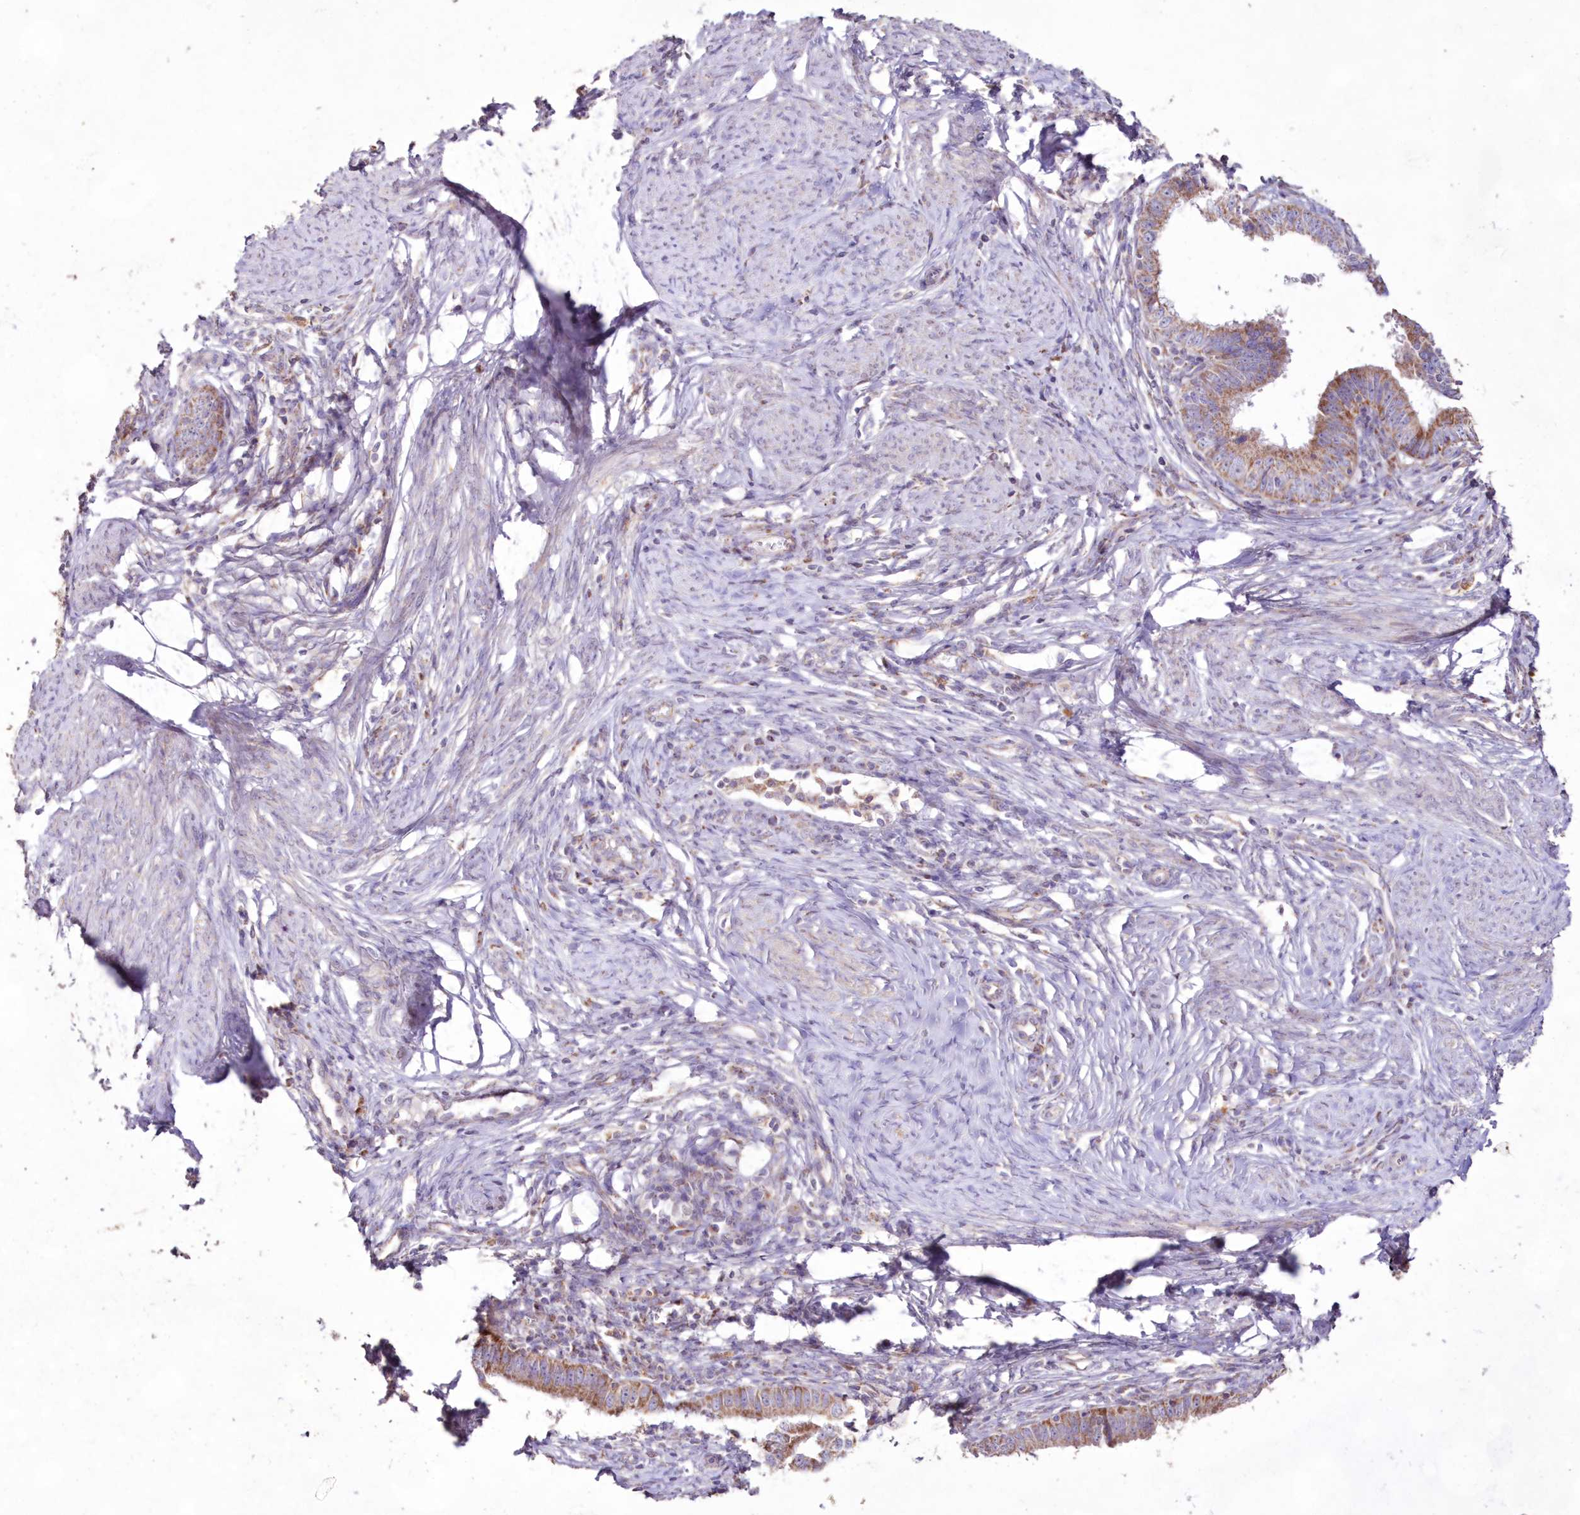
{"staining": {"intensity": "moderate", "quantity": "25%-75%", "location": "cytoplasmic/membranous"}, "tissue": "cervical cancer", "cell_type": "Tumor cells", "image_type": "cancer", "snomed": [{"axis": "morphology", "description": "Adenocarcinoma, NOS"}, {"axis": "topography", "description": "Cervix"}], "caption": "Human cervical cancer (adenocarcinoma) stained for a protein (brown) reveals moderate cytoplasmic/membranous positive staining in approximately 25%-75% of tumor cells.", "gene": "HADHB", "patient": {"sex": "female", "age": 36}}